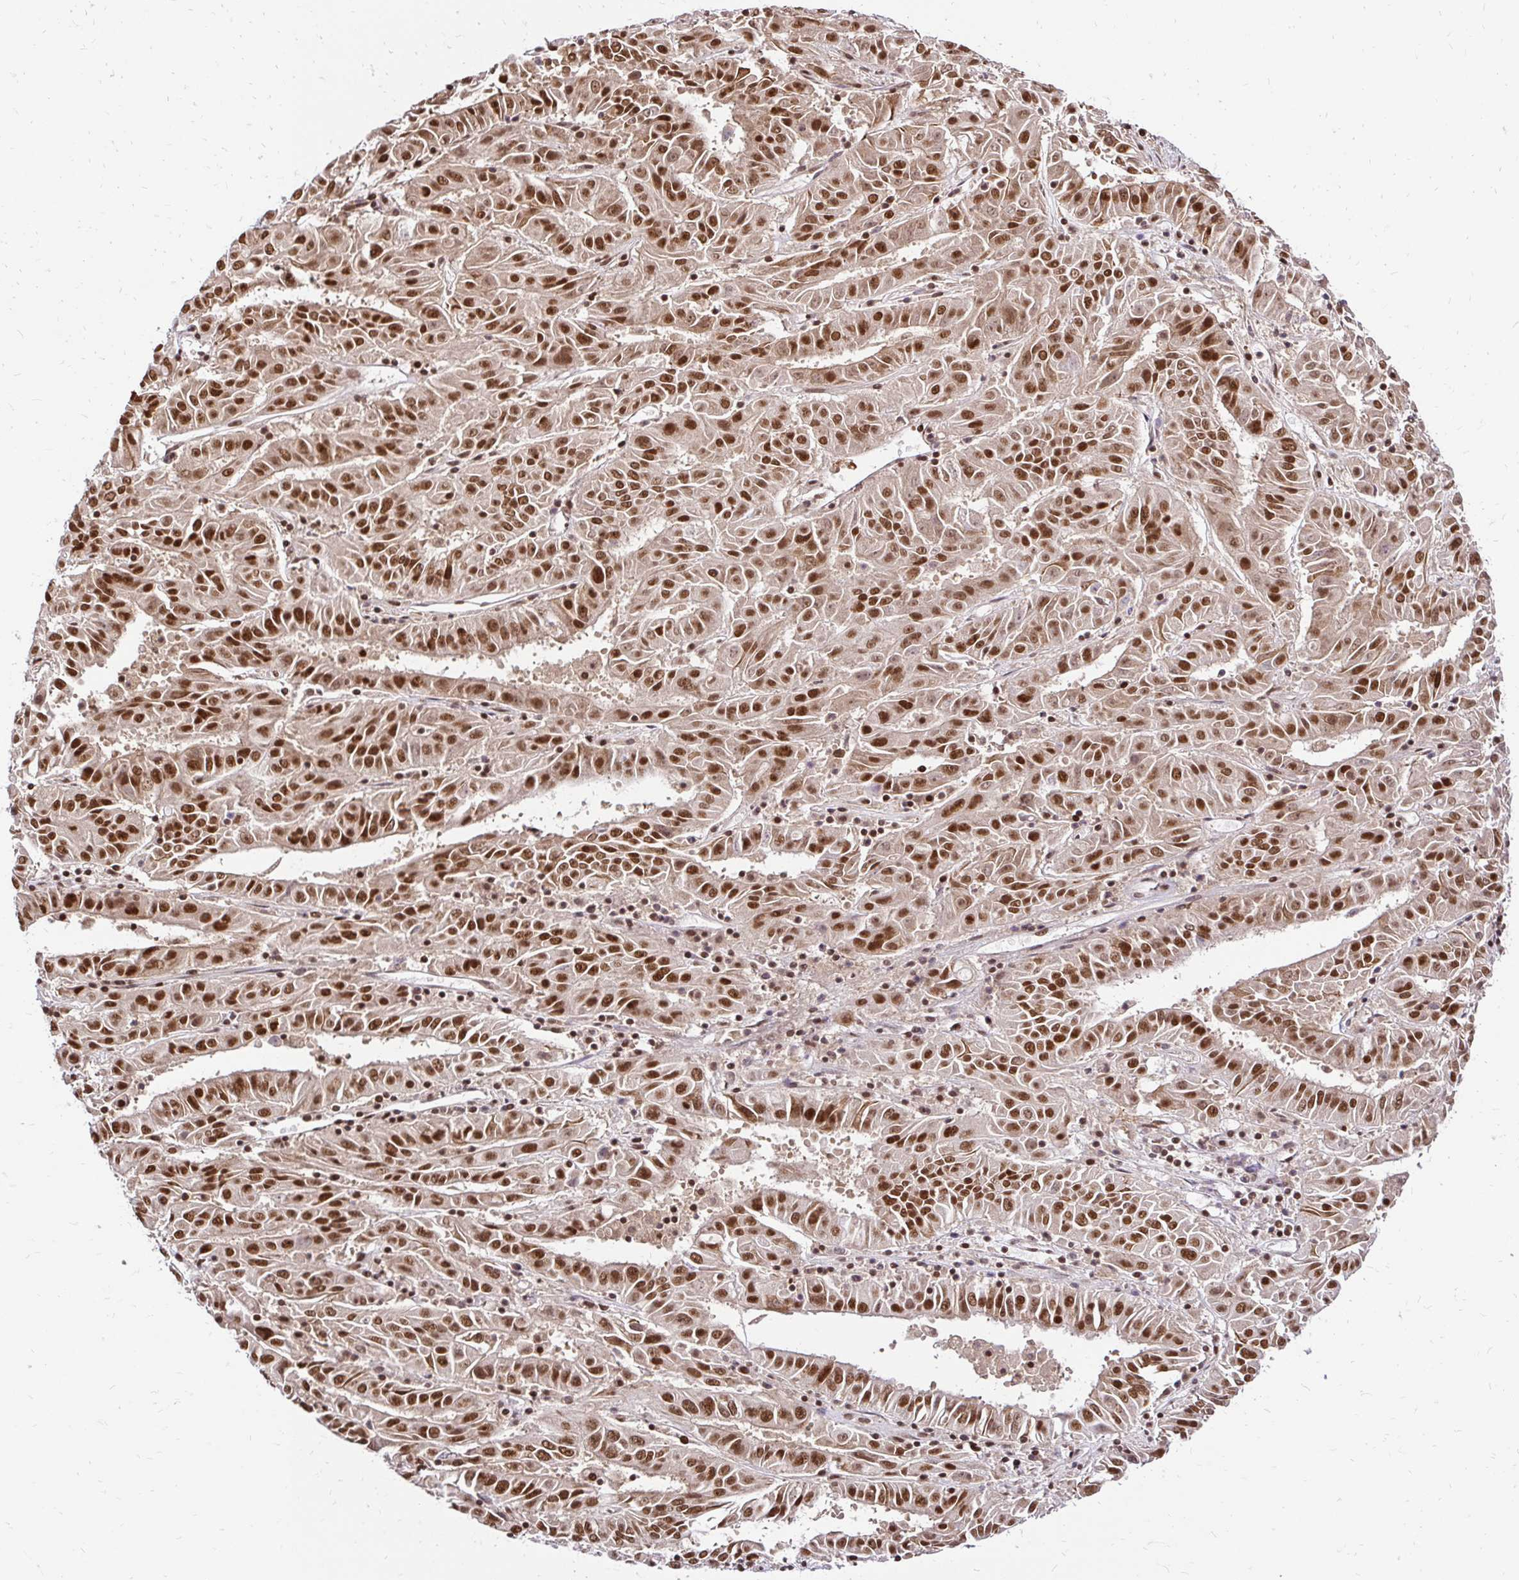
{"staining": {"intensity": "strong", "quantity": ">75%", "location": "nuclear"}, "tissue": "pancreatic cancer", "cell_type": "Tumor cells", "image_type": "cancer", "snomed": [{"axis": "morphology", "description": "Adenocarcinoma, NOS"}, {"axis": "topography", "description": "Pancreas"}], "caption": "Adenocarcinoma (pancreatic) stained with a protein marker reveals strong staining in tumor cells.", "gene": "GLYR1", "patient": {"sex": "male", "age": 63}}